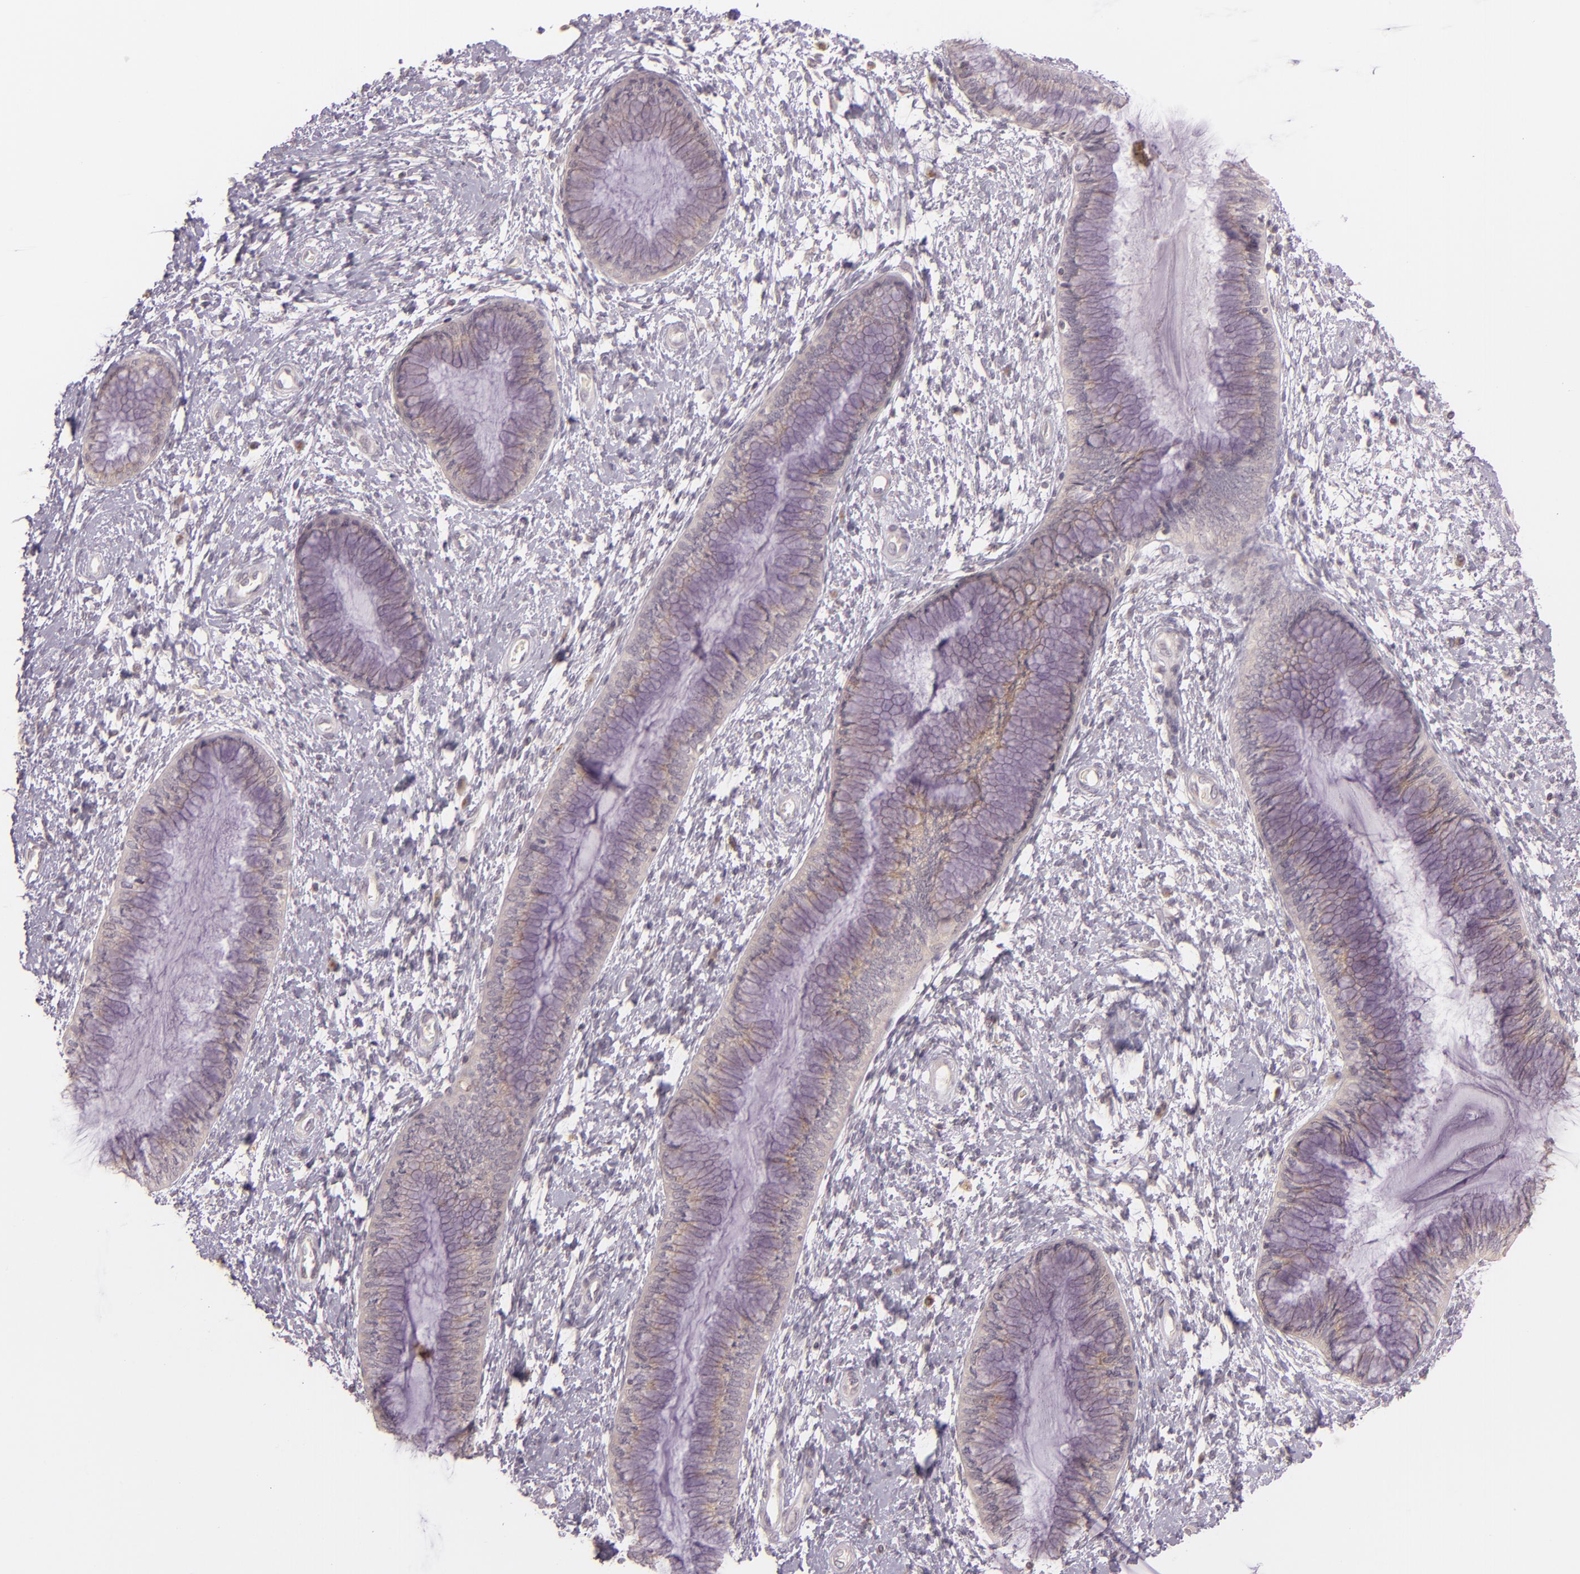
{"staining": {"intensity": "weak", "quantity": ">75%", "location": "cytoplasmic/membranous"}, "tissue": "cervix", "cell_type": "Glandular cells", "image_type": "normal", "snomed": [{"axis": "morphology", "description": "Normal tissue, NOS"}, {"axis": "topography", "description": "Cervix"}], "caption": "Glandular cells show low levels of weak cytoplasmic/membranous staining in approximately >75% of cells in benign cervix. Nuclei are stained in blue.", "gene": "LGMN", "patient": {"sex": "female", "age": 27}}